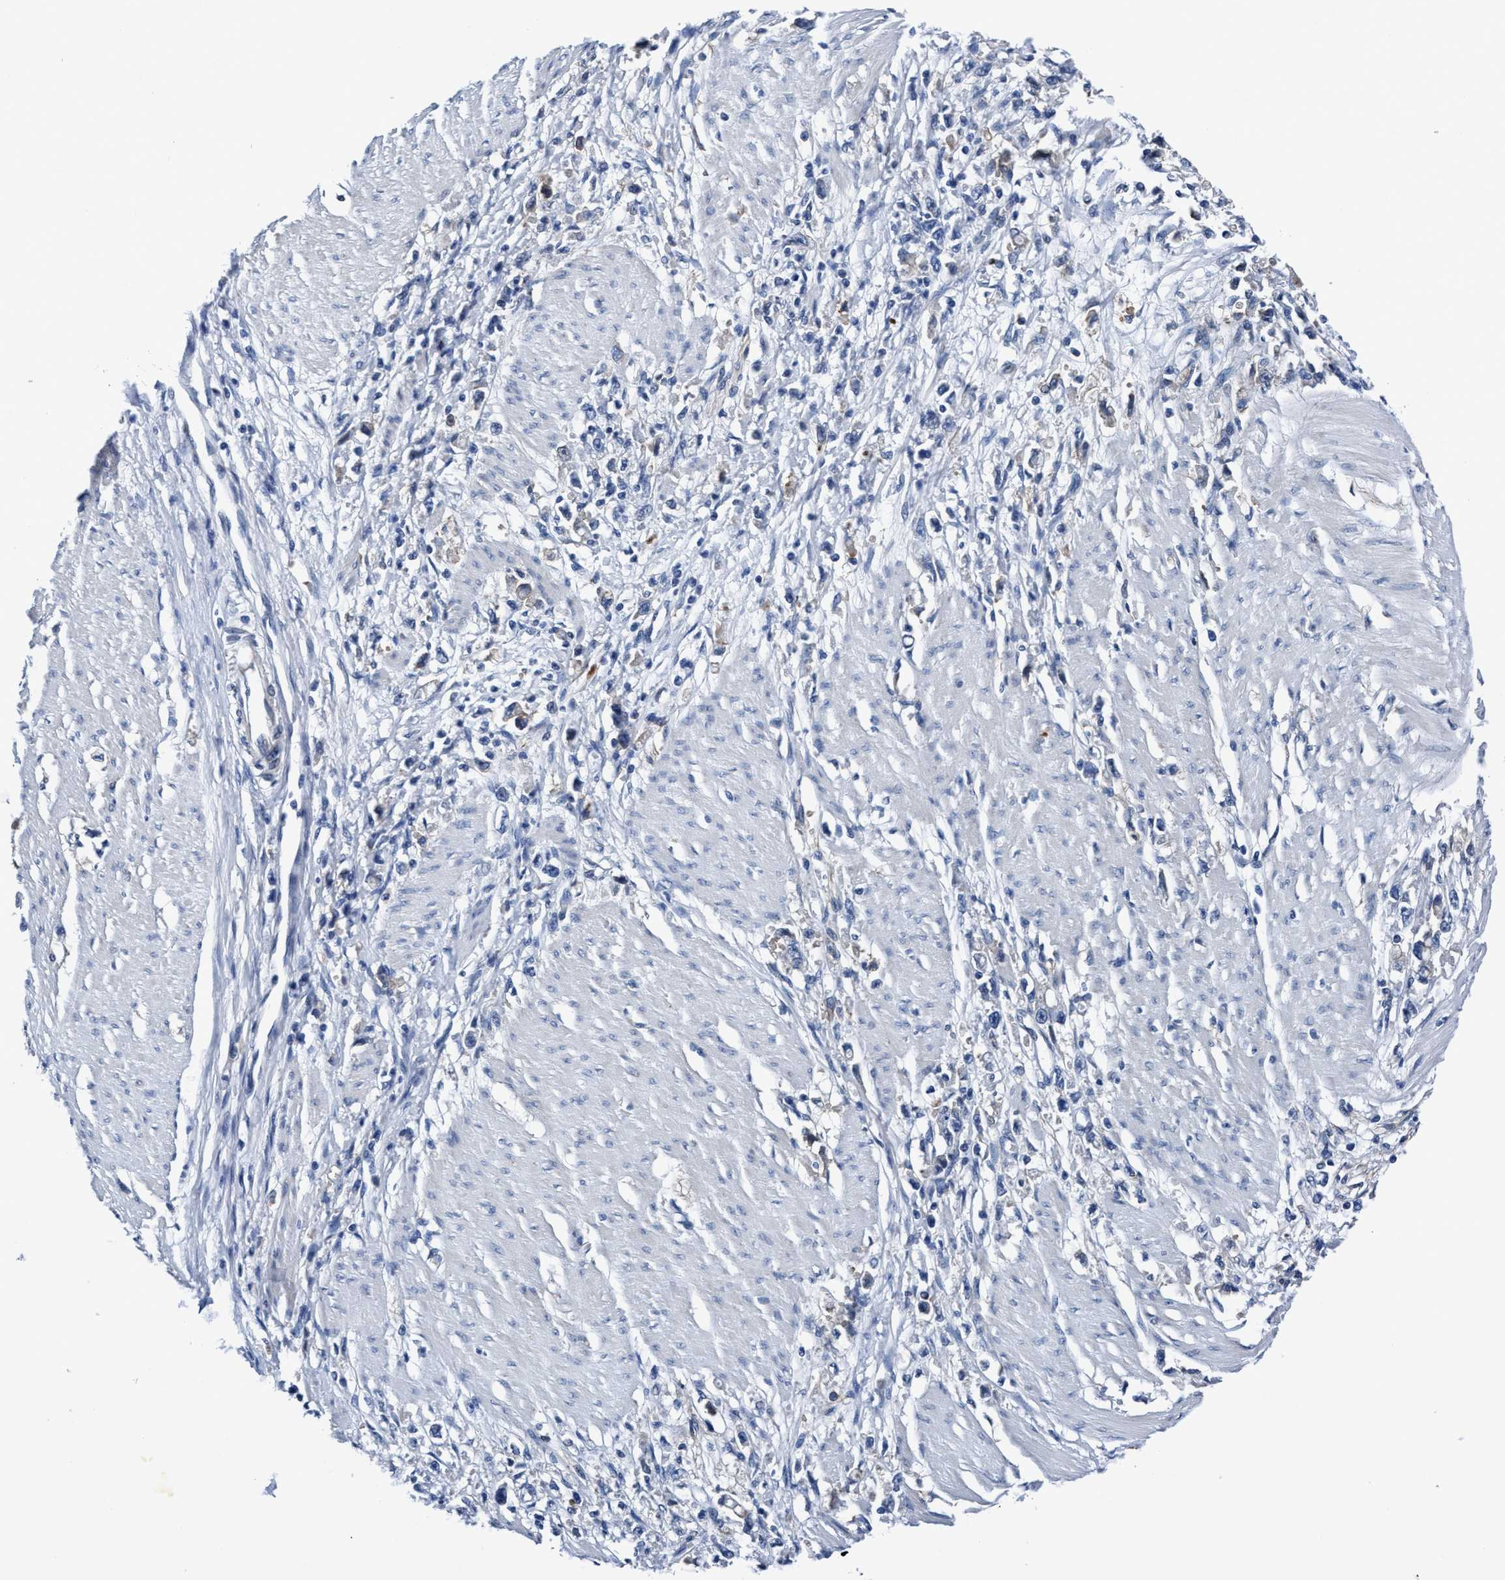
{"staining": {"intensity": "negative", "quantity": "none", "location": "none"}, "tissue": "stomach cancer", "cell_type": "Tumor cells", "image_type": "cancer", "snomed": [{"axis": "morphology", "description": "Adenocarcinoma, NOS"}, {"axis": "topography", "description": "Stomach"}], "caption": "A high-resolution photomicrograph shows immunohistochemistry staining of stomach adenocarcinoma, which demonstrates no significant positivity in tumor cells.", "gene": "TMEM94", "patient": {"sex": "female", "age": 59}}